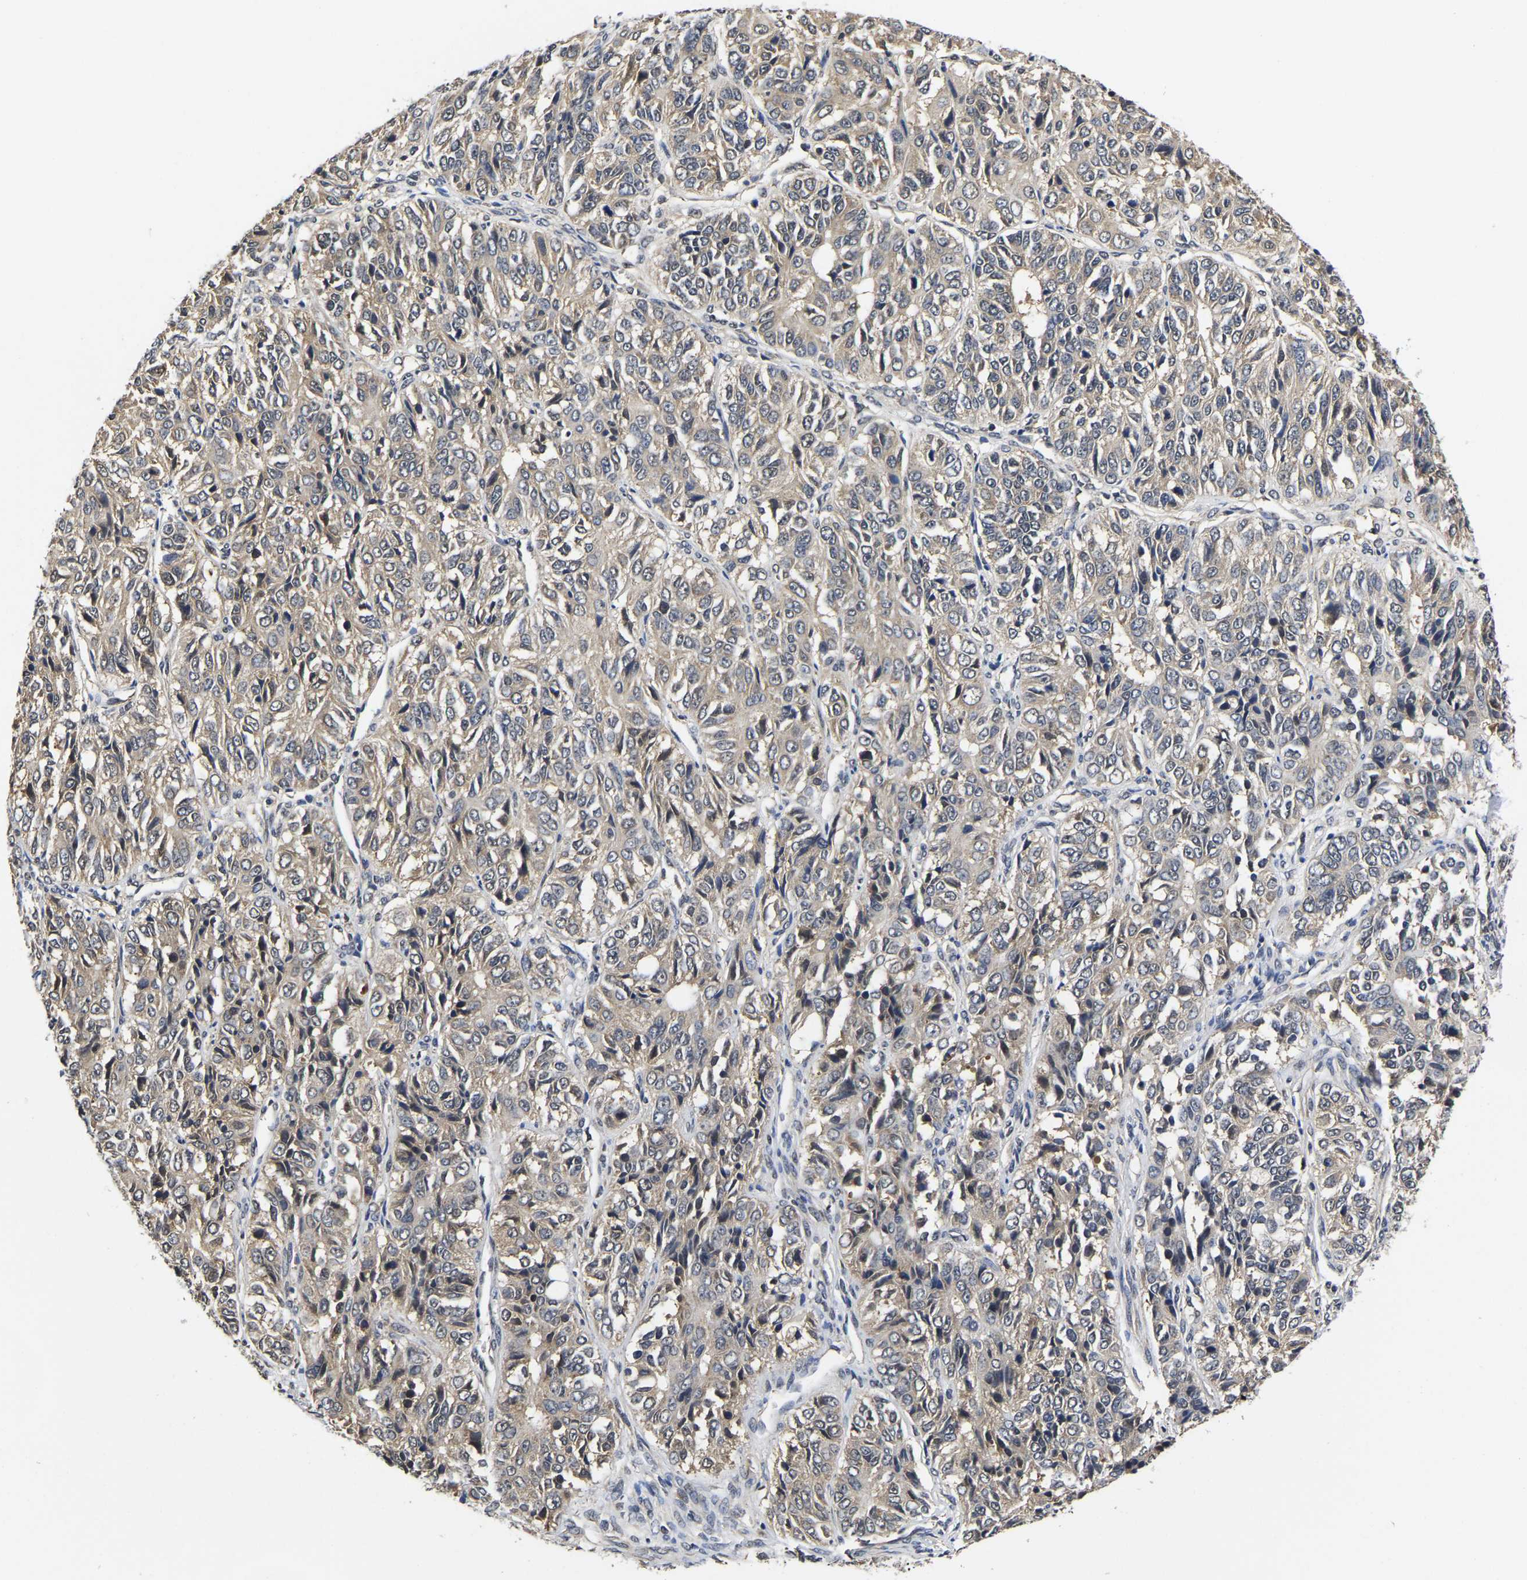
{"staining": {"intensity": "weak", "quantity": ">75%", "location": "cytoplasmic/membranous"}, "tissue": "ovarian cancer", "cell_type": "Tumor cells", "image_type": "cancer", "snomed": [{"axis": "morphology", "description": "Carcinoma, endometroid"}, {"axis": "topography", "description": "Ovary"}], "caption": "Ovarian cancer stained with a protein marker shows weak staining in tumor cells.", "gene": "MCOLN2", "patient": {"sex": "female", "age": 51}}